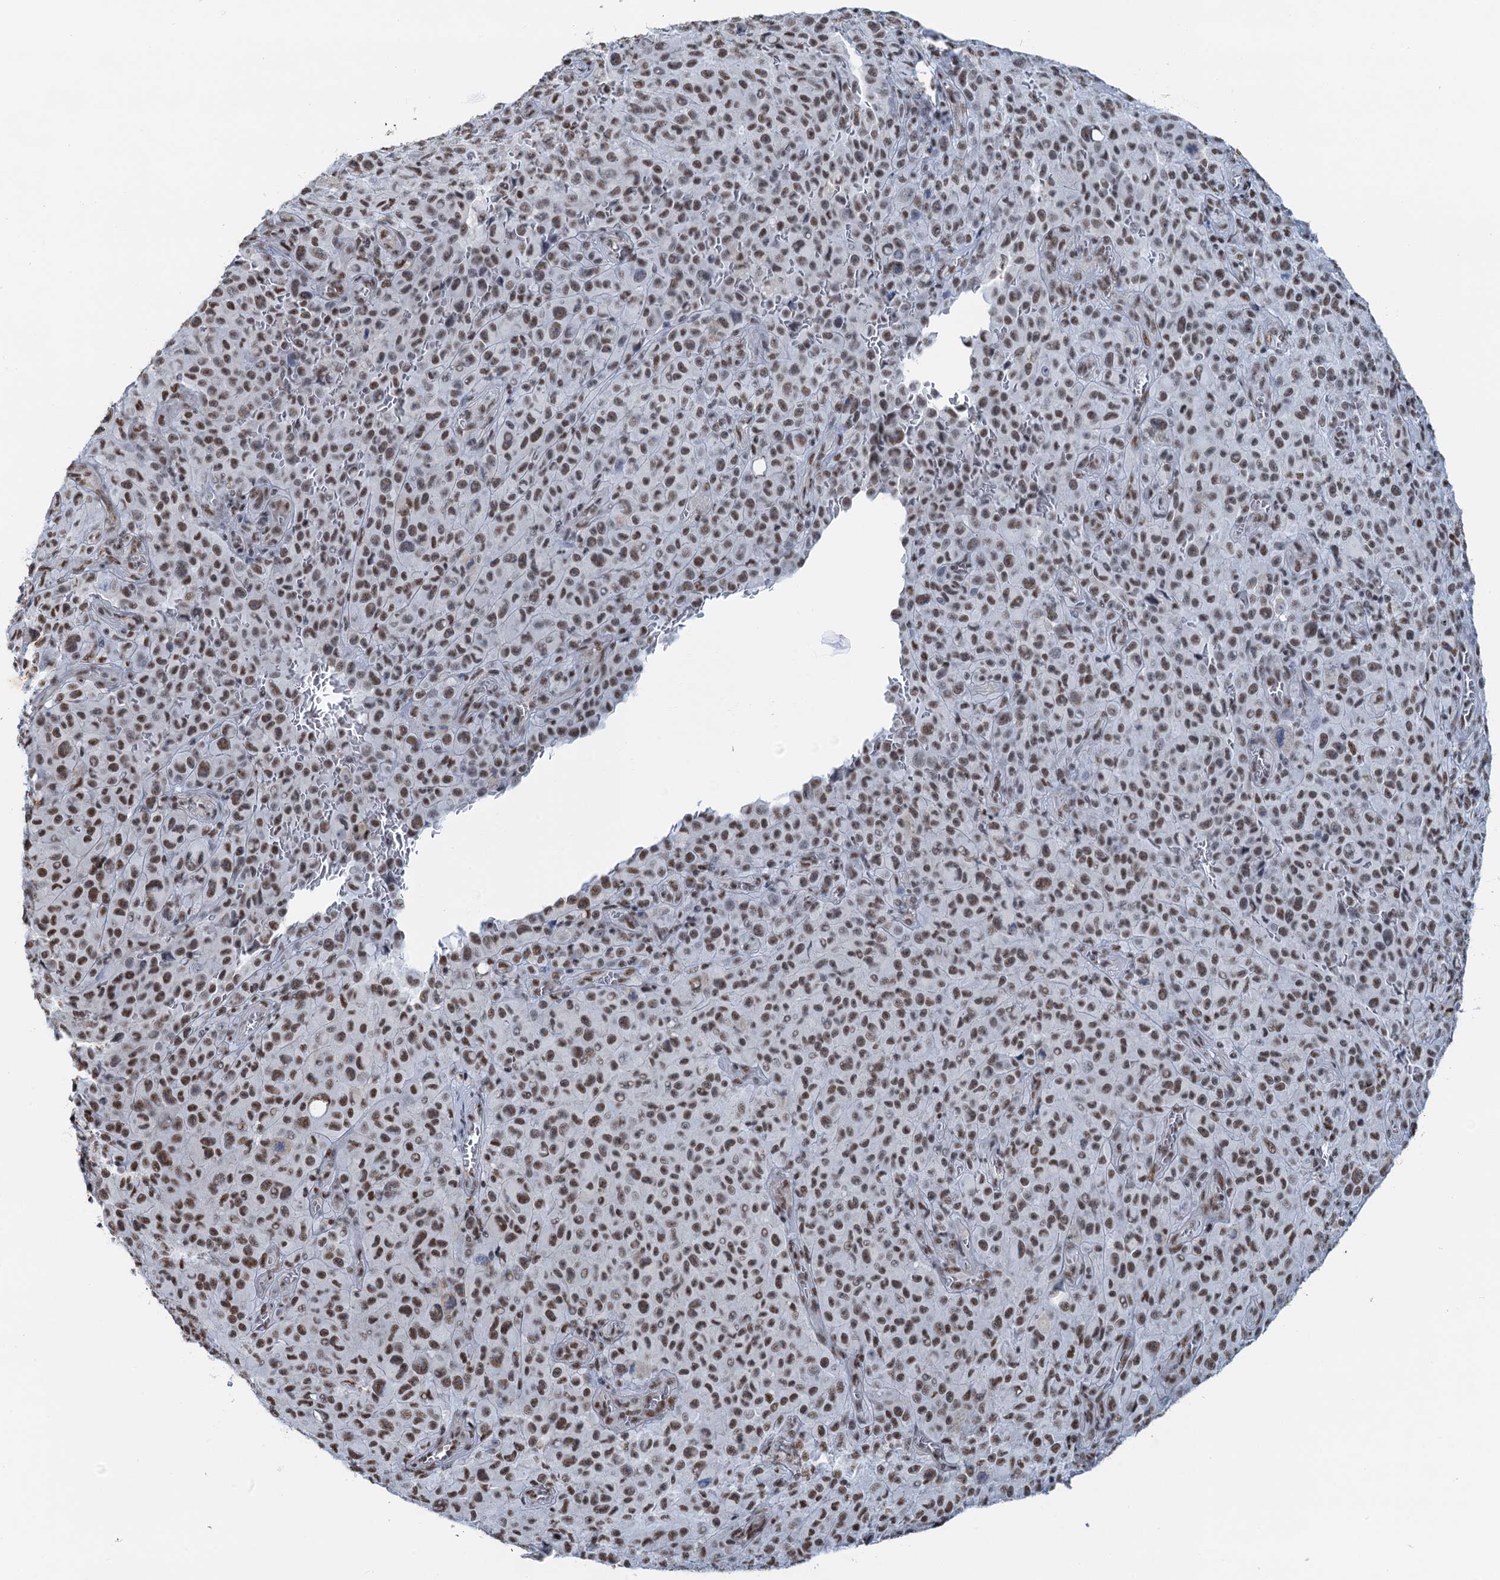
{"staining": {"intensity": "moderate", "quantity": ">75%", "location": "nuclear"}, "tissue": "melanoma", "cell_type": "Tumor cells", "image_type": "cancer", "snomed": [{"axis": "morphology", "description": "Malignant melanoma, NOS"}, {"axis": "topography", "description": "Skin"}], "caption": "The histopathology image demonstrates immunohistochemical staining of melanoma. There is moderate nuclear expression is present in approximately >75% of tumor cells.", "gene": "ZNF609", "patient": {"sex": "female", "age": 82}}